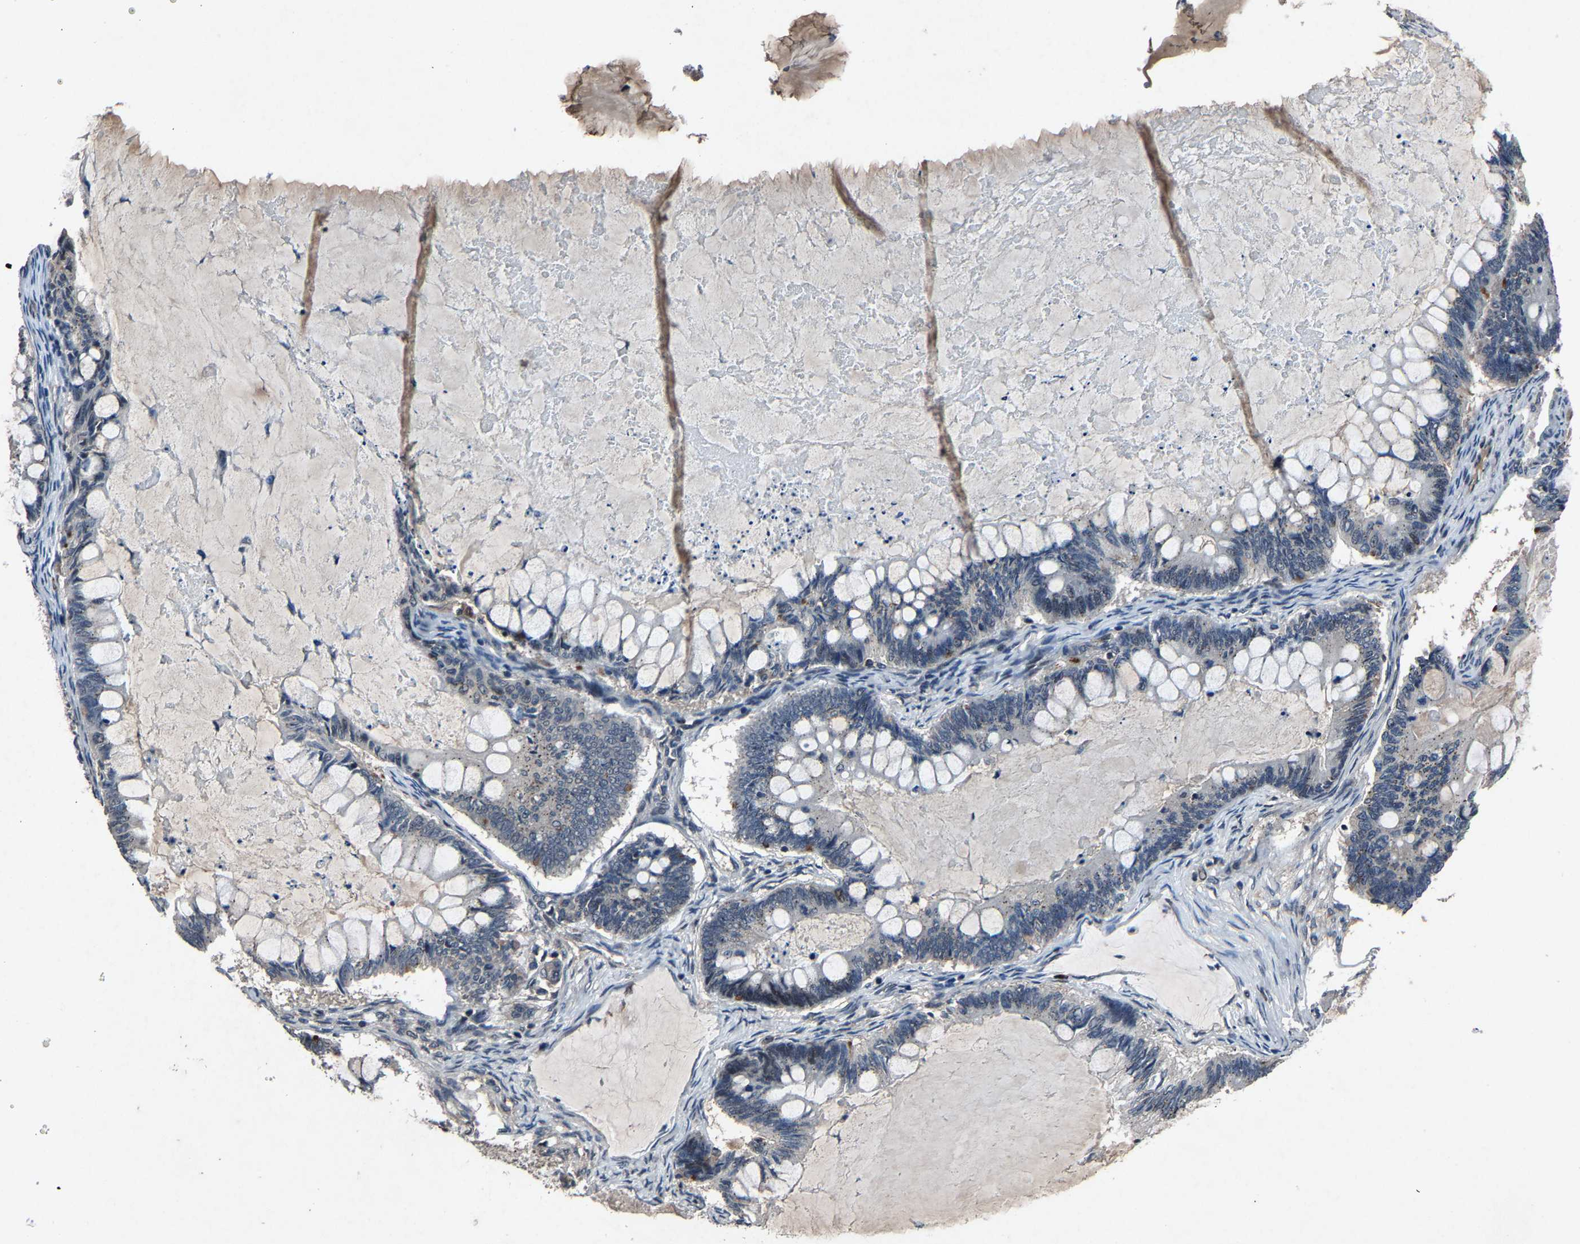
{"staining": {"intensity": "negative", "quantity": "none", "location": "none"}, "tissue": "ovarian cancer", "cell_type": "Tumor cells", "image_type": "cancer", "snomed": [{"axis": "morphology", "description": "Cystadenocarcinoma, mucinous, NOS"}, {"axis": "topography", "description": "Ovary"}], "caption": "Tumor cells are negative for protein expression in human mucinous cystadenocarcinoma (ovarian).", "gene": "PCNX2", "patient": {"sex": "female", "age": 61}}